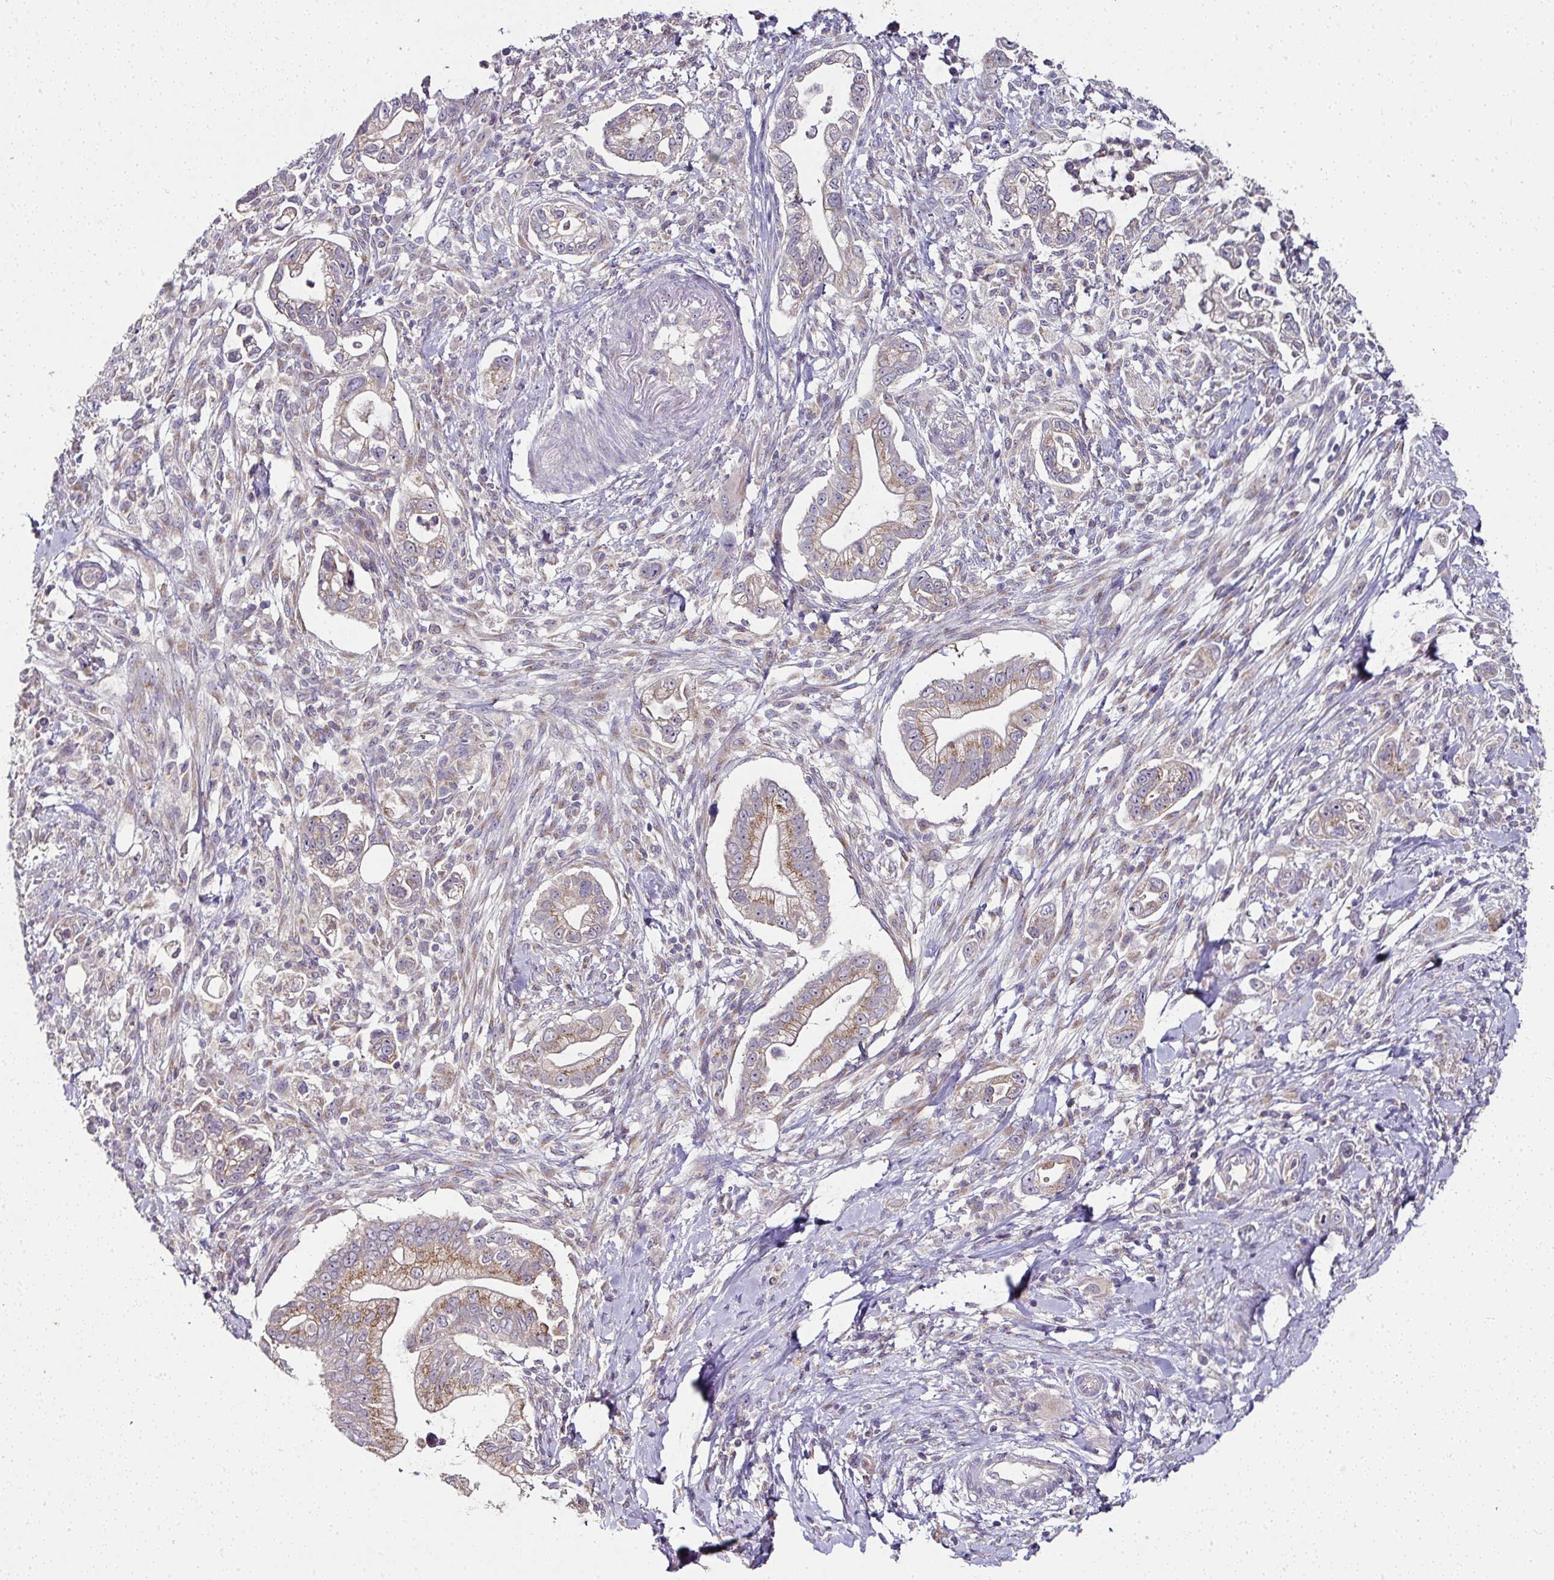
{"staining": {"intensity": "moderate", "quantity": ">75%", "location": "cytoplasmic/membranous"}, "tissue": "pancreatic cancer", "cell_type": "Tumor cells", "image_type": "cancer", "snomed": [{"axis": "morphology", "description": "Adenocarcinoma, NOS"}, {"axis": "topography", "description": "Pancreas"}], "caption": "The micrograph displays a brown stain indicating the presence of a protein in the cytoplasmic/membranous of tumor cells in adenocarcinoma (pancreatic).", "gene": "SKIC2", "patient": {"sex": "male", "age": 70}}